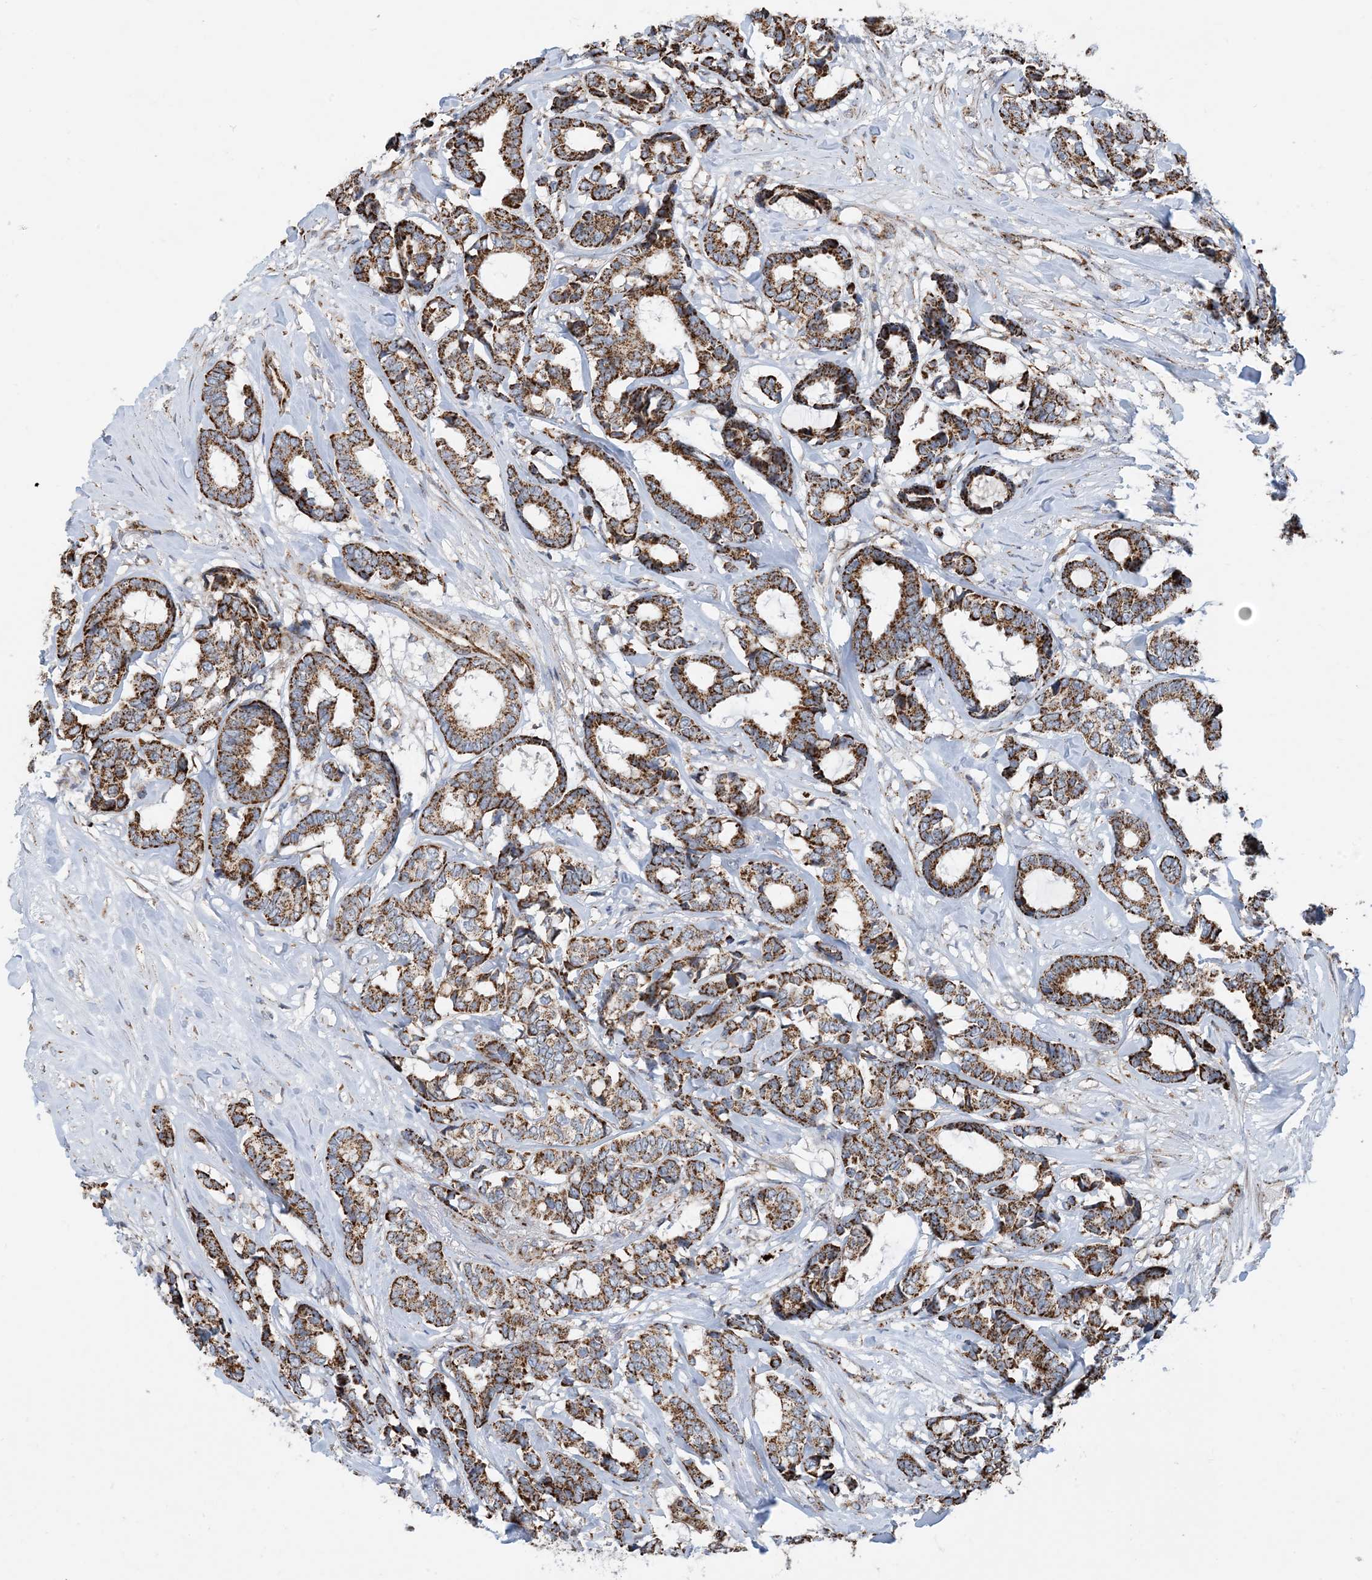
{"staining": {"intensity": "strong", "quantity": ">75%", "location": "cytoplasmic/membranous"}, "tissue": "breast cancer", "cell_type": "Tumor cells", "image_type": "cancer", "snomed": [{"axis": "morphology", "description": "Duct carcinoma"}, {"axis": "topography", "description": "Breast"}], "caption": "Strong cytoplasmic/membranous protein positivity is seen in approximately >75% of tumor cells in breast cancer (infiltrating ductal carcinoma).", "gene": "PCDHGA1", "patient": {"sex": "female", "age": 87}}